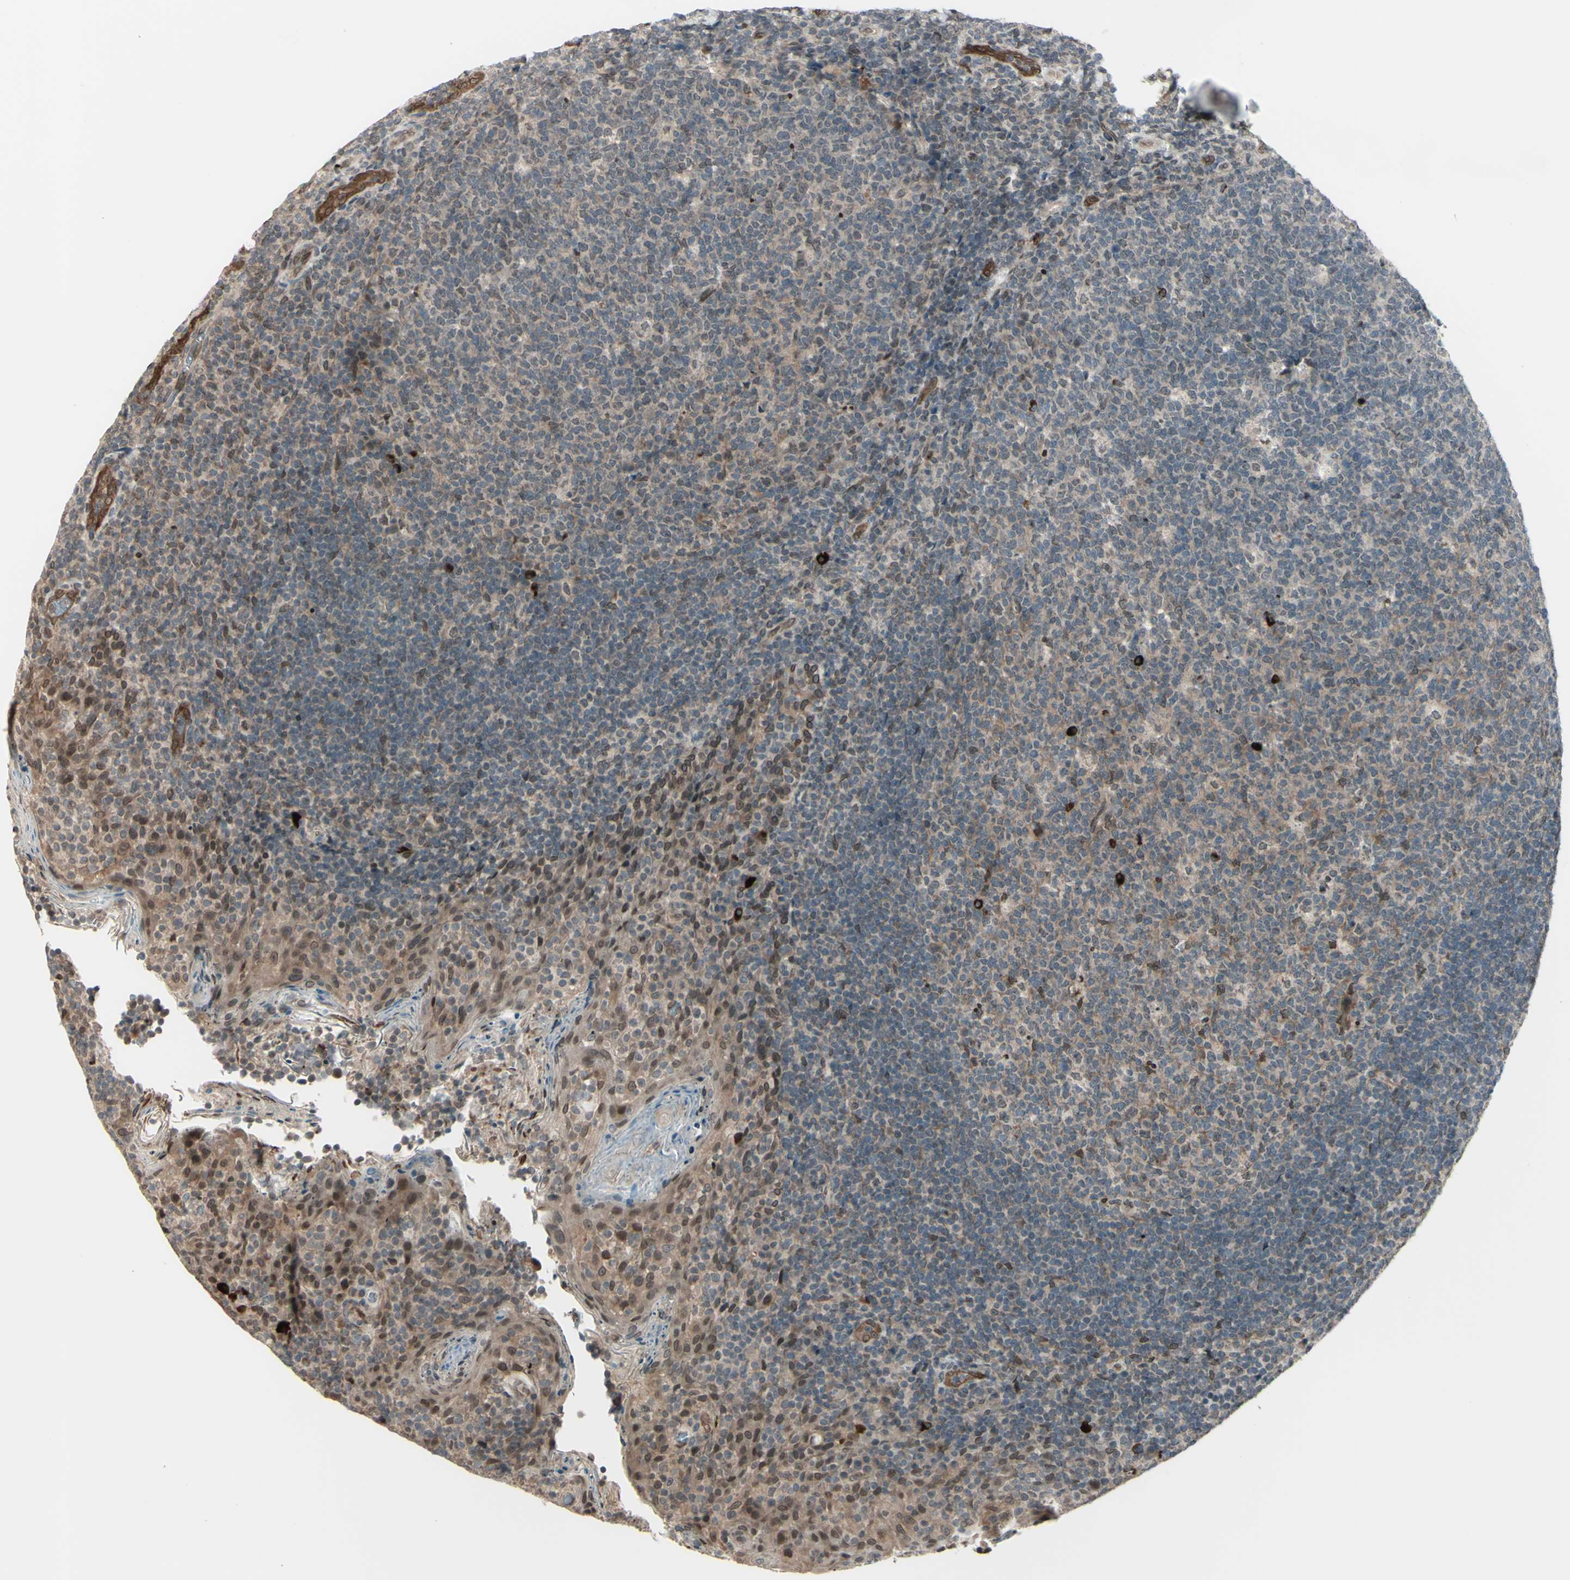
{"staining": {"intensity": "strong", "quantity": "<25%", "location": "cytoplasmic/membranous"}, "tissue": "tonsil", "cell_type": "Germinal center cells", "image_type": "normal", "snomed": [{"axis": "morphology", "description": "Normal tissue, NOS"}, {"axis": "topography", "description": "Tonsil"}], "caption": "Tonsil stained with immunohistochemistry reveals strong cytoplasmic/membranous positivity in about <25% of germinal center cells. (IHC, brightfield microscopy, high magnification).", "gene": "MLF2", "patient": {"sex": "male", "age": 17}}